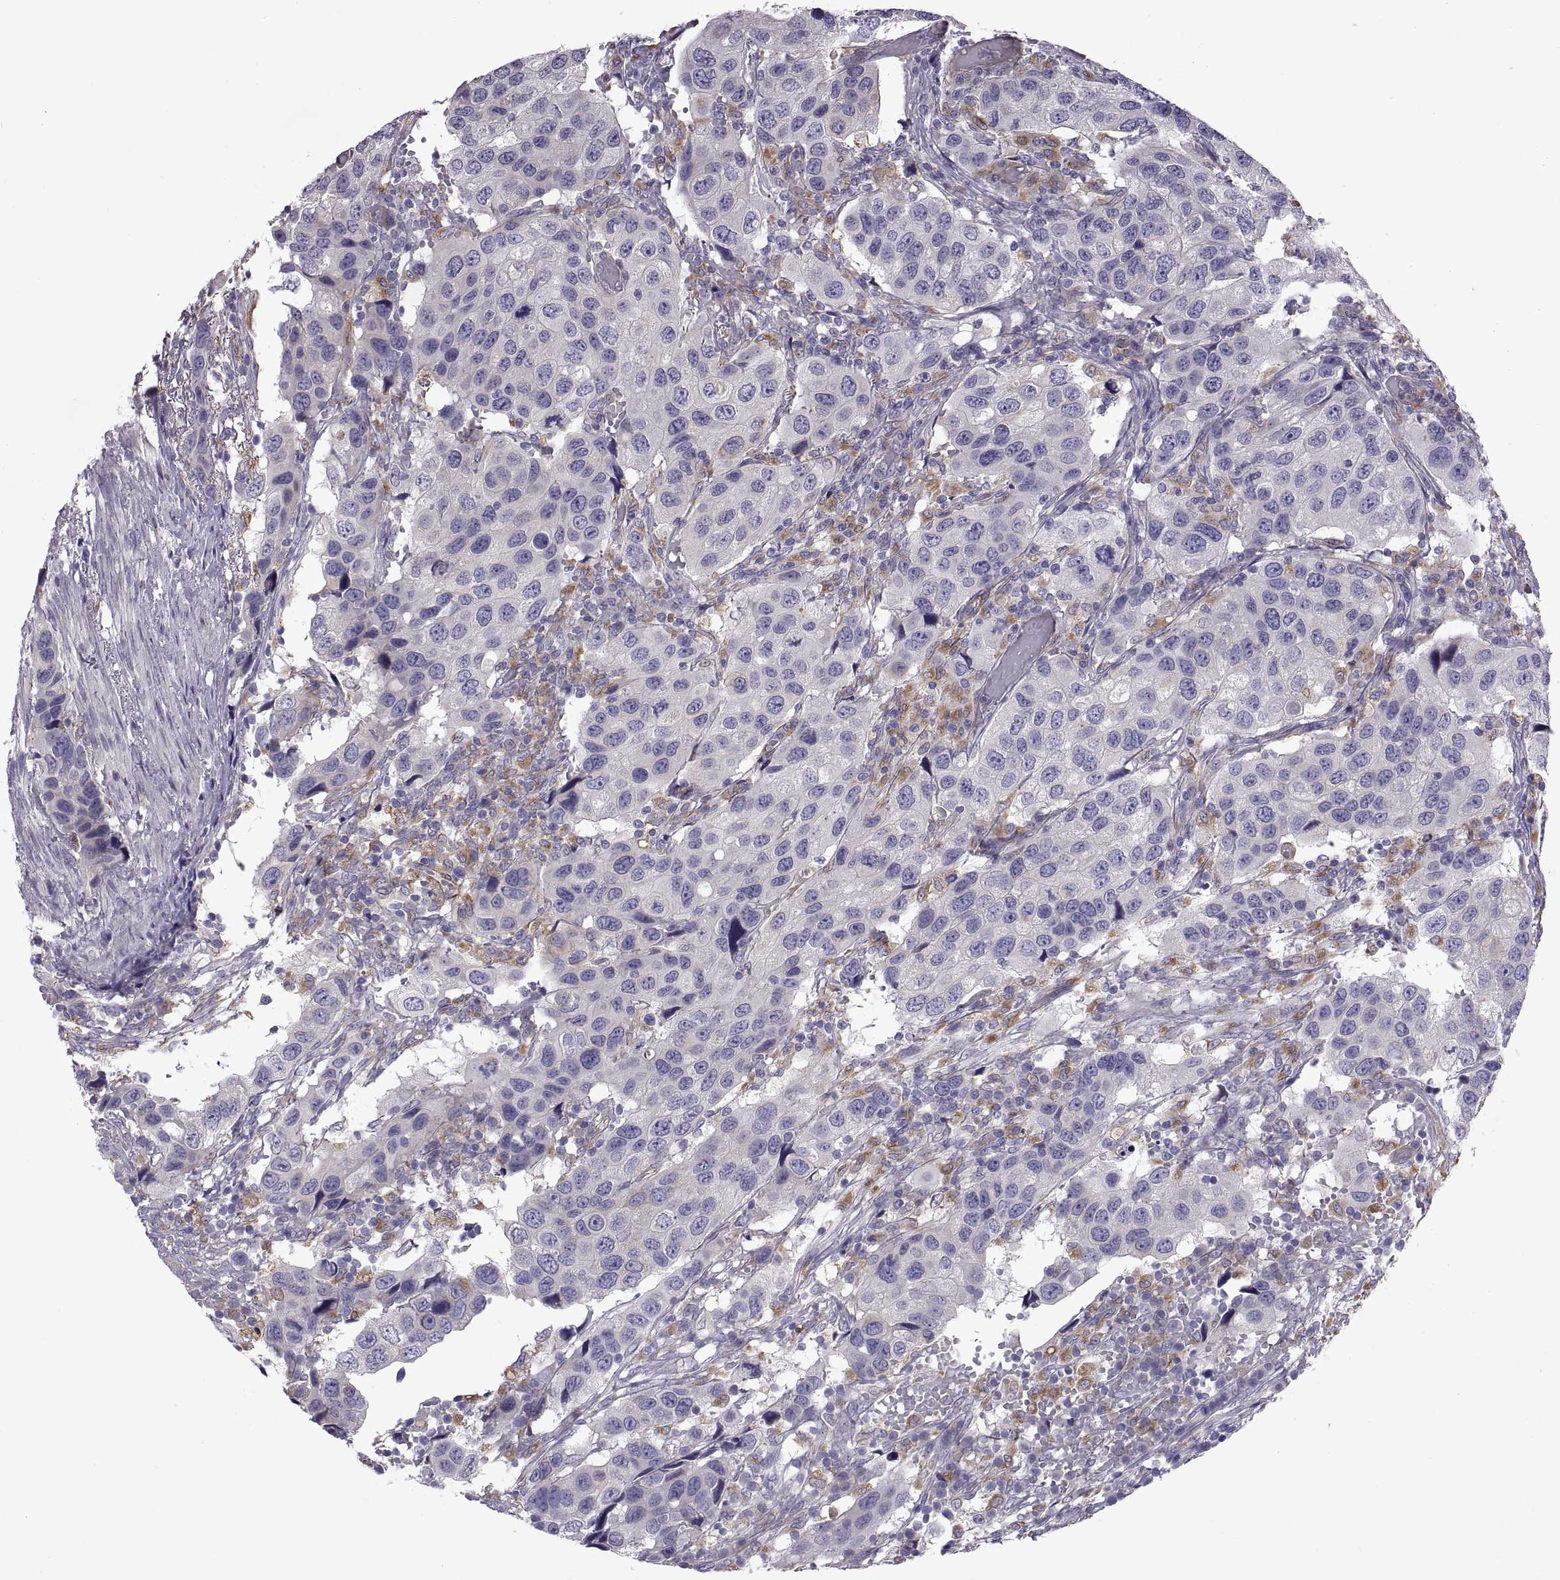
{"staining": {"intensity": "negative", "quantity": "none", "location": "none"}, "tissue": "urothelial cancer", "cell_type": "Tumor cells", "image_type": "cancer", "snomed": [{"axis": "morphology", "description": "Urothelial carcinoma, High grade"}, {"axis": "topography", "description": "Urinary bladder"}], "caption": "The image demonstrates no staining of tumor cells in urothelial cancer.", "gene": "ARSL", "patient": {"sex": "male", "age": 79}}